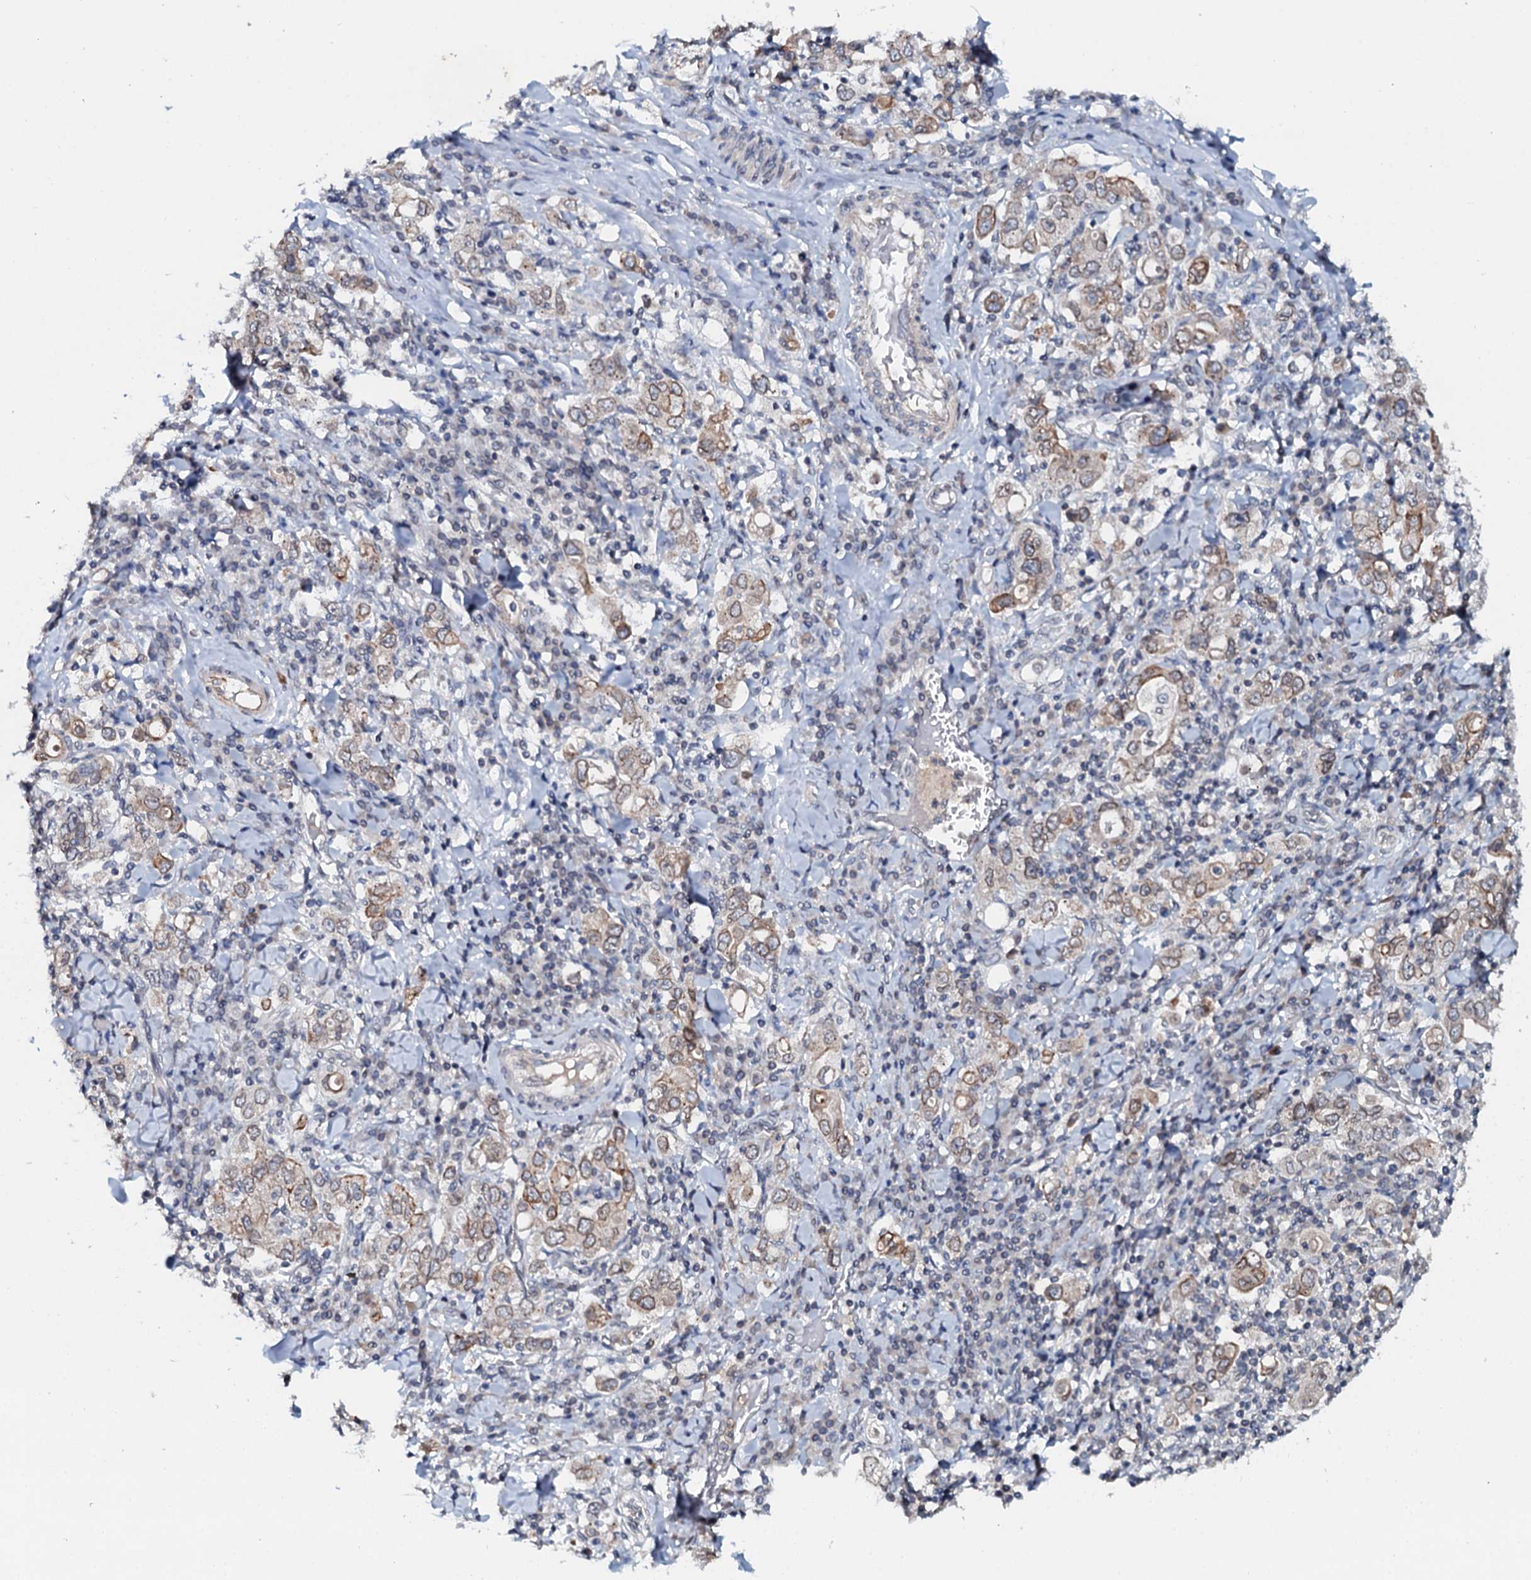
{"staining": {"intensity": "moderate", "quantity": "<25%", "location": "cytoplasmic/membranous"}, "tissue": "stomach cancer", "cell_type": "Tumor cells", "image_type": "cancer", "snomed": [{"axis": "morphology", "description": "Adenocarcinoma, NOS"}, {"axis": "topography", "description": "Stomach, upper"}], "caption": "The micrograph exhibits immunohistochemical staining of adenocarcinoma (stomach). There is moderate cytoplasmic/membranous expression is seen in approximately <25% of tumor cells.", "gene": "SNTA1", "patient": {"sex": "male", "age": 62}}